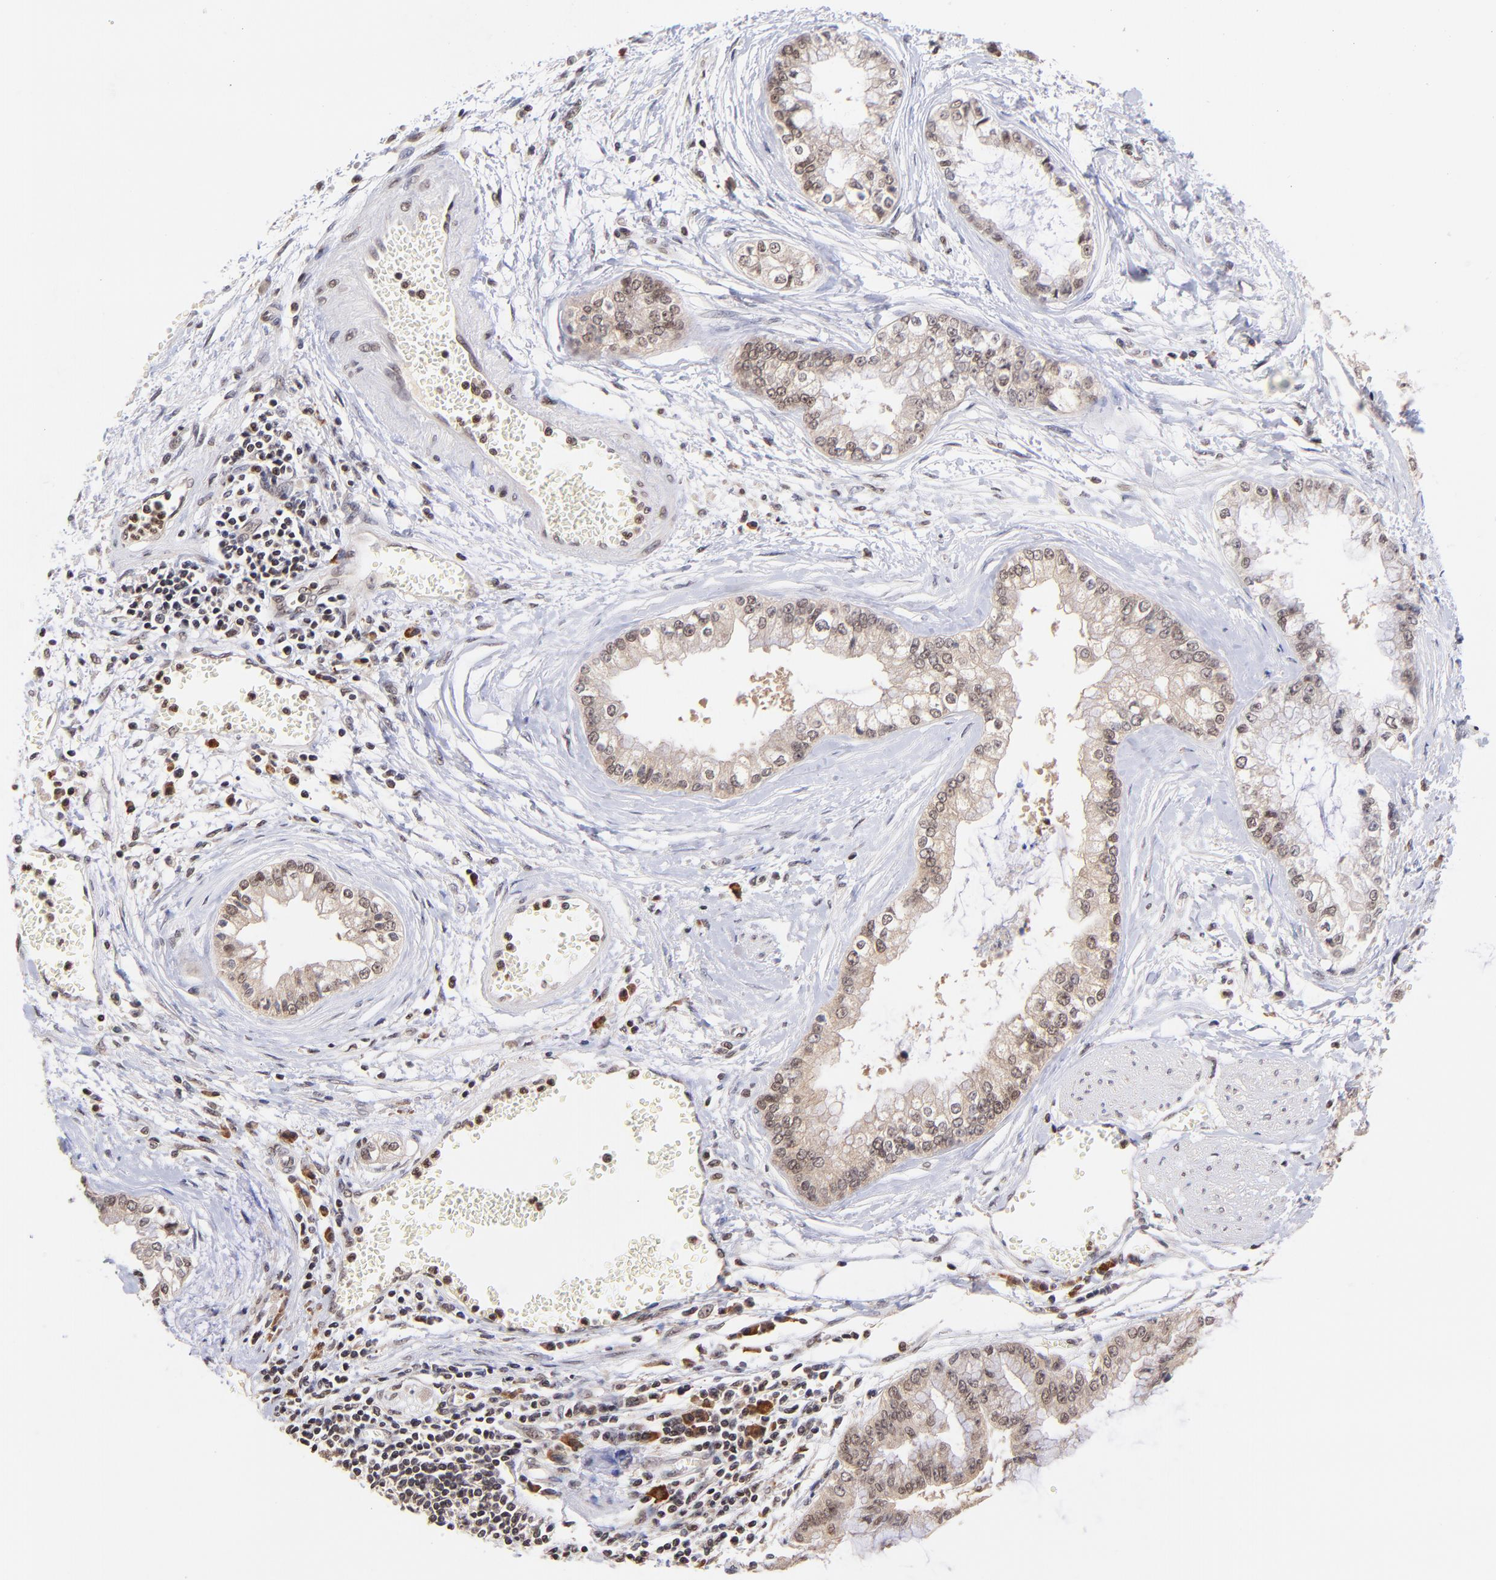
{"staining": {"intensity": "weak", "quantity": ">75%", "location": "cytoplasmic/membranous,nuclear"}, "tissue": "liver cancer", "cell_type": "Tumor cells", "image_type": "cancer", "snomed": [{"axis": "morphology", "description": "Cholangiocarcinoma"}, {"axis": "topography", "description": "Liver"}], "caption": "A brown stain highlights weak cytoplasmic/membranous and nuclear staining of a protein in liver cancer (cholangiocarcinoma) tumor cells.", "gene": "WDR25", "patient": {"sex": "female", "age": 79}}